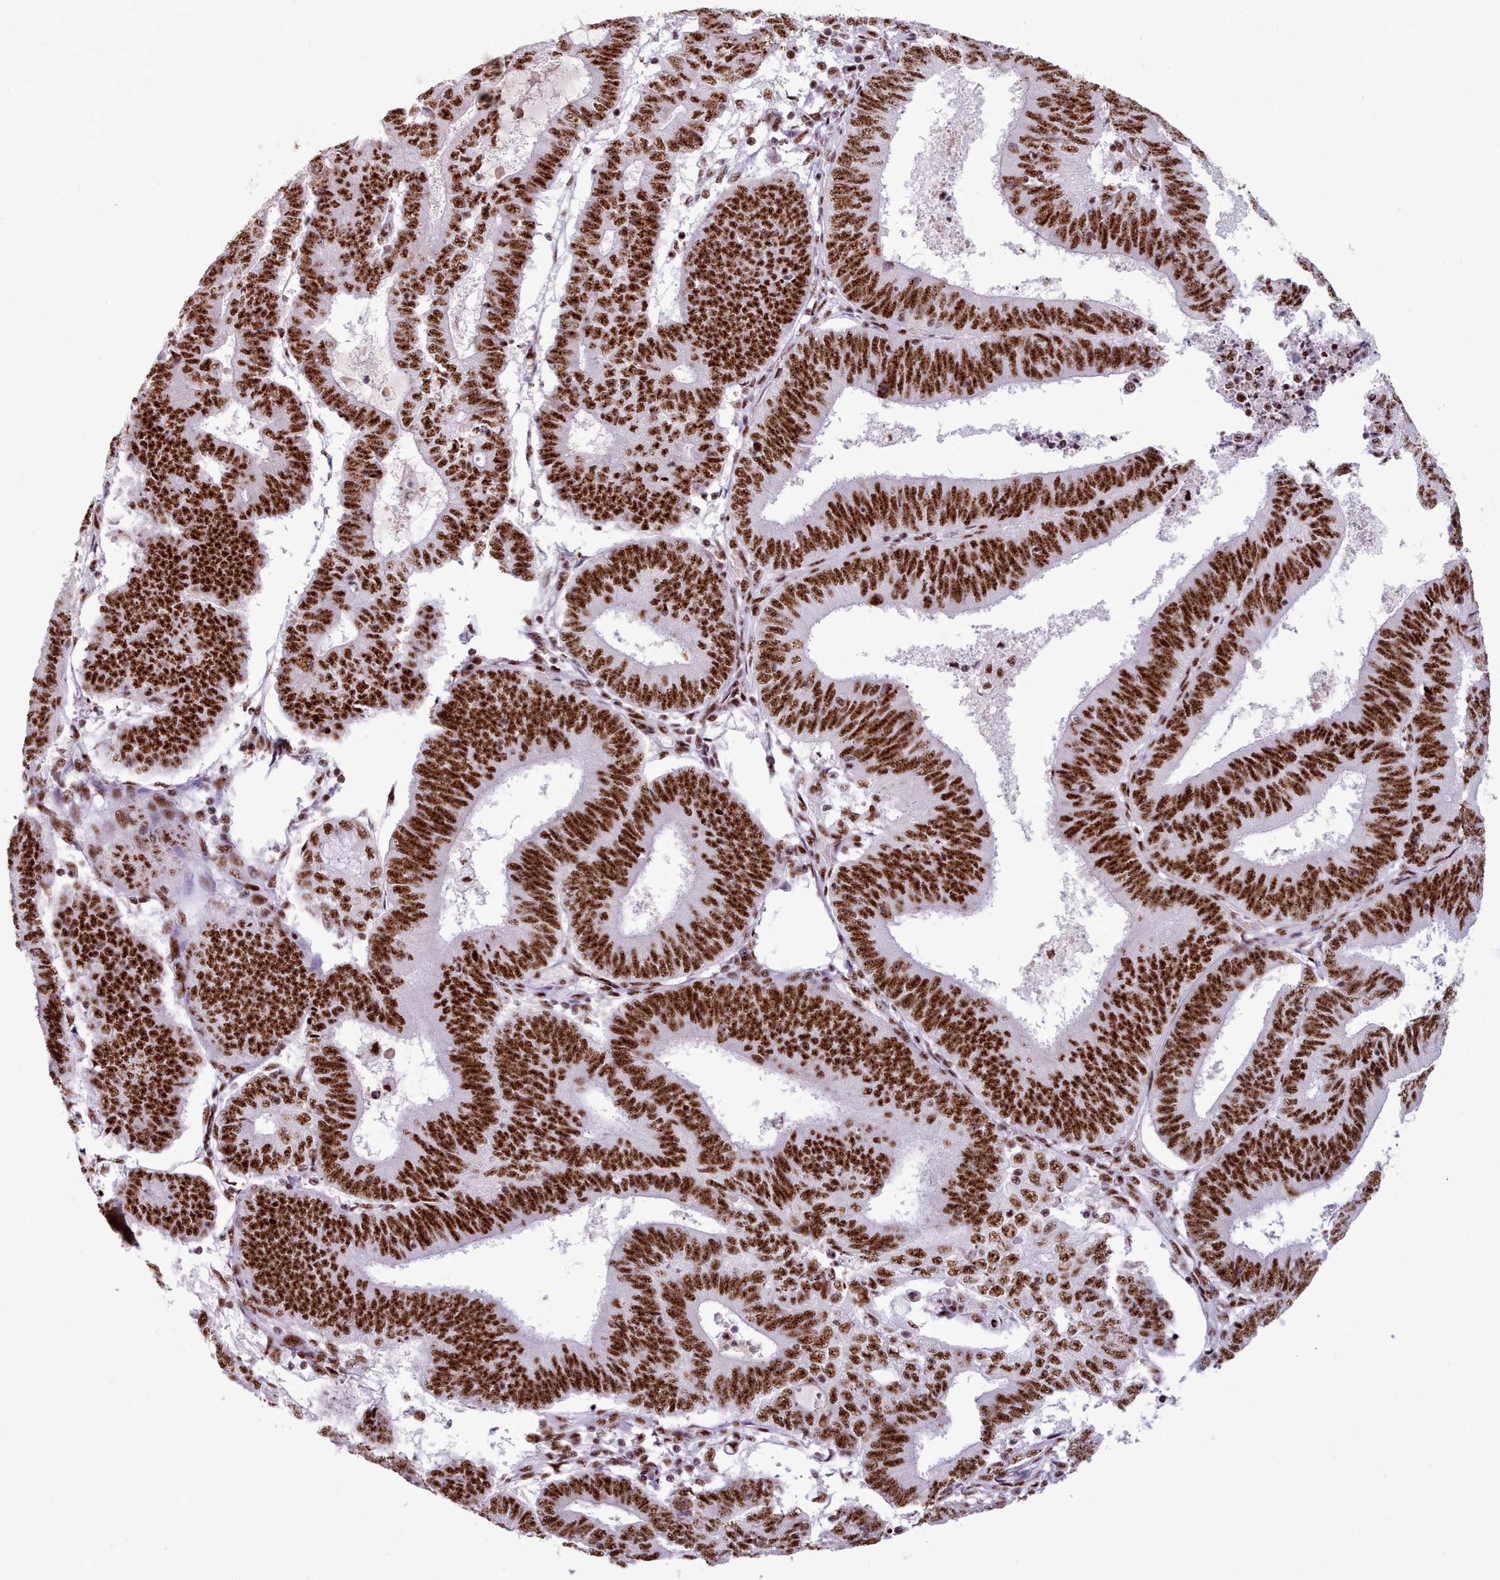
{"staining": {"intensity": "strong", "quantity": ">75%", "location": "nuclear"}, "tissue": "endometrial cancer", "cell_type": "Tumor cells", "image_type": "cancer", "snomed": [{"axis": "morphology", "description": "Adenocarcinoma, NOS"}, {"axis": "topography", "description": "Endometrium"}], "caption": "A micrograph of human endometrial cancer (adenocarcinoma) stained for a protein displays strong nuclear brown staining in tumor cells. The staining was performed using DAB to visualize the protein expression in brown, while the nuclei were stained in blue with hematoxylin (Magnification: 20x).", "gene": "TMEM35B", "patient": {"sex": "female", "age": 70}}